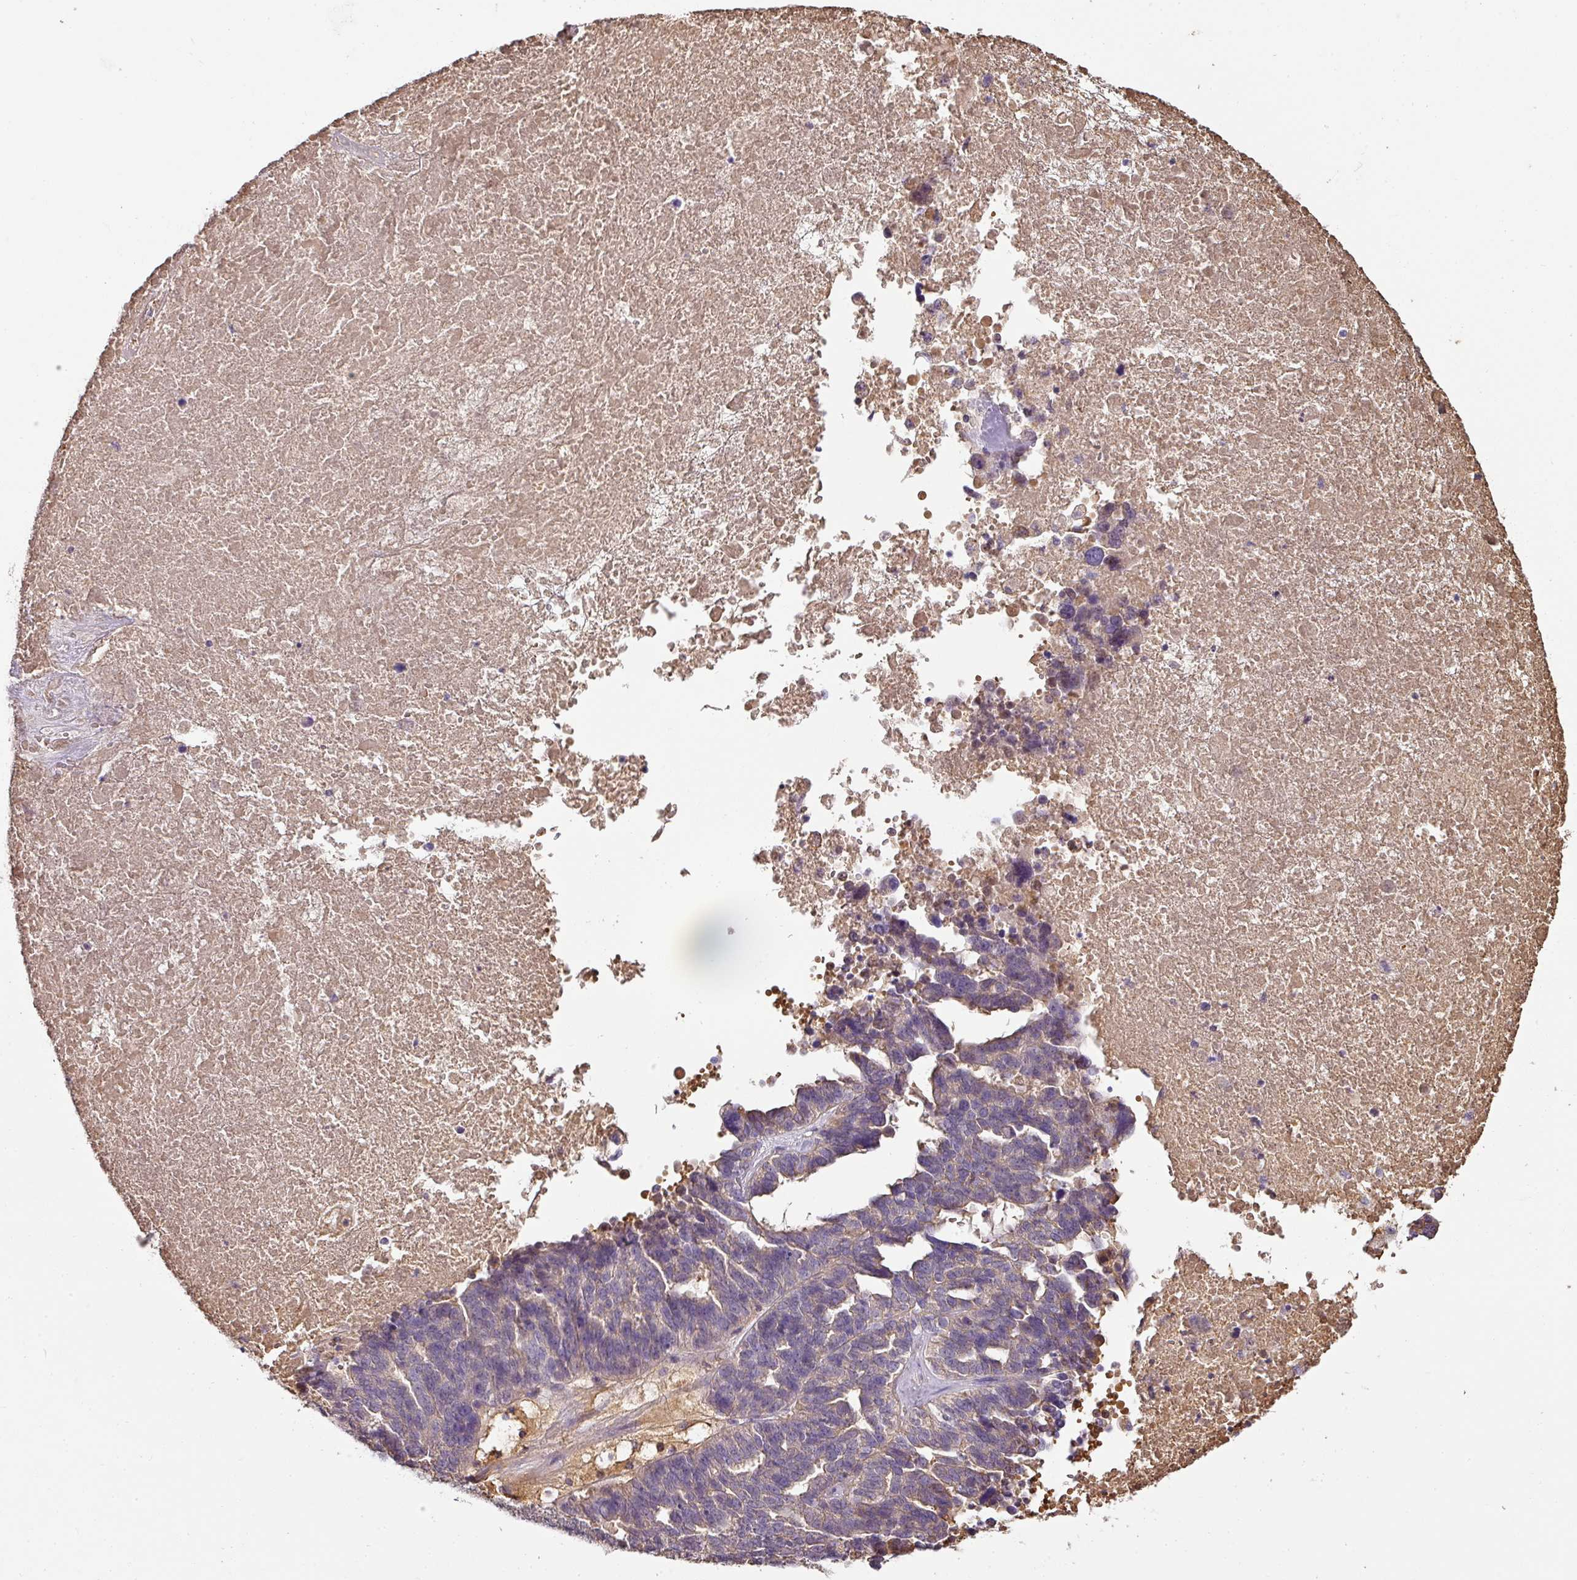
{"staining": {"intensity": "negative", "quantity": "none", "location": "none"}, "tissue": "ovarian cancer", "cell_type": "Tumor cells", "image_type": "cancer", "snomed": [{"axis": "morphology", "description": "Cystadenocarcinoma, serous, NOS"}, {"axis": "topography", "description": "Ovary"}], "caption": "High magnification brightfield microscopy of ovarian cancer (serous cystadenocarcinoma) stained with DAB (3,3'-diaminobenzidine) (brown) and counterstained with hematoxylin (blue): tumor cells show no significant positivity.", "gene": "CCZ1", "patient": {"sex": "female", "age": 59}}